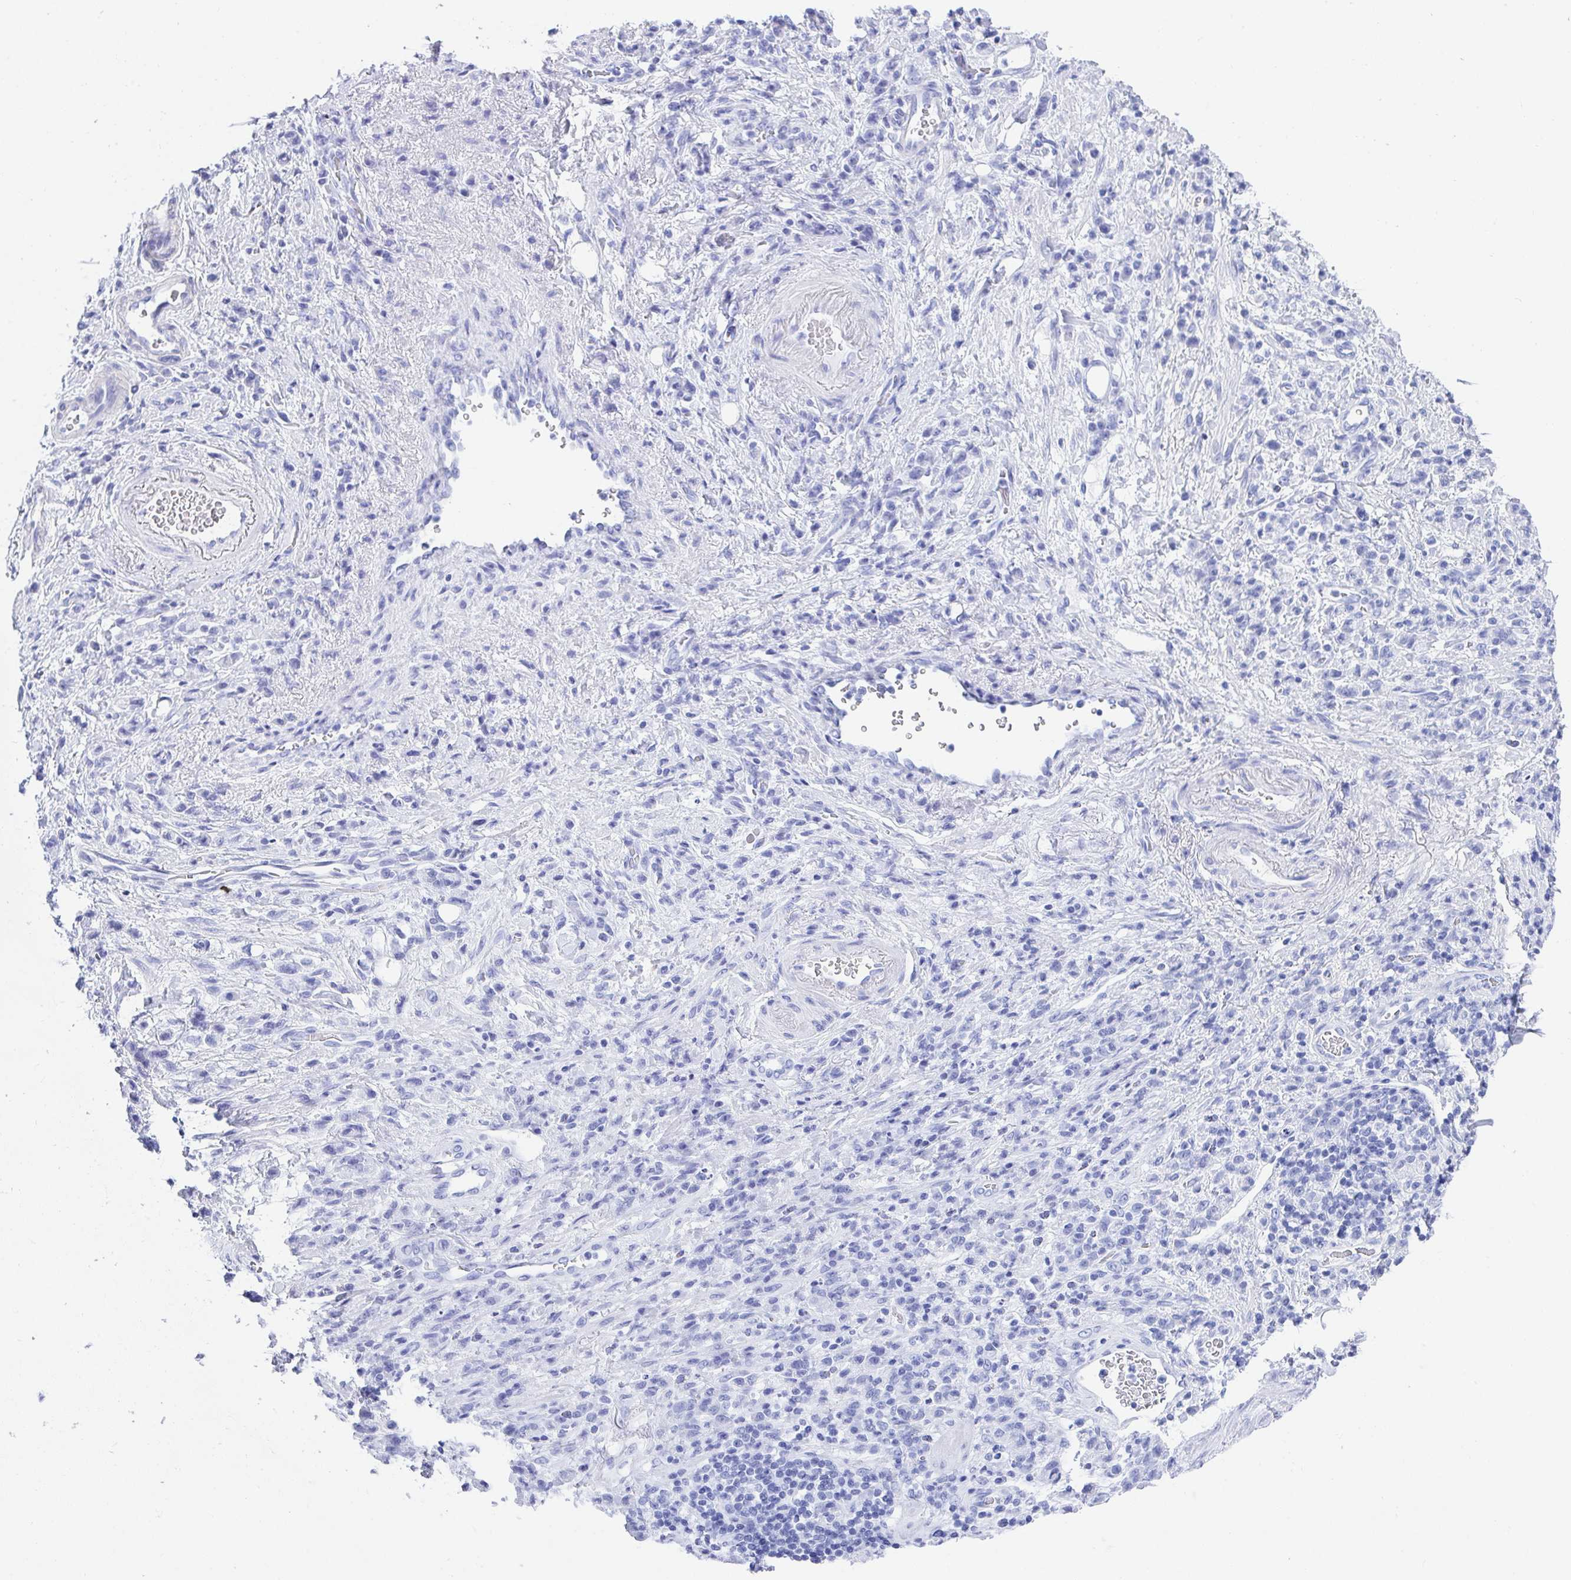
{"staining": {"intensity": "negative", "quantity": "none", "location": "none"}, "tissue": "stomach cancer", "cell_type": "Tumor cells", "image_type": "cancer", "snomed": [{"axis": "morphology", "description": "Adenocarcinoma, NOS"}, {"axis": "topography", "description": "Stomach"}], "caption": "Immunohistochemistry of human adenocarcinoma (stomach) exhibits no expression in tumor cells.", "gene": "FRMD3", "patient": {"sex": "male", "age": 77}}